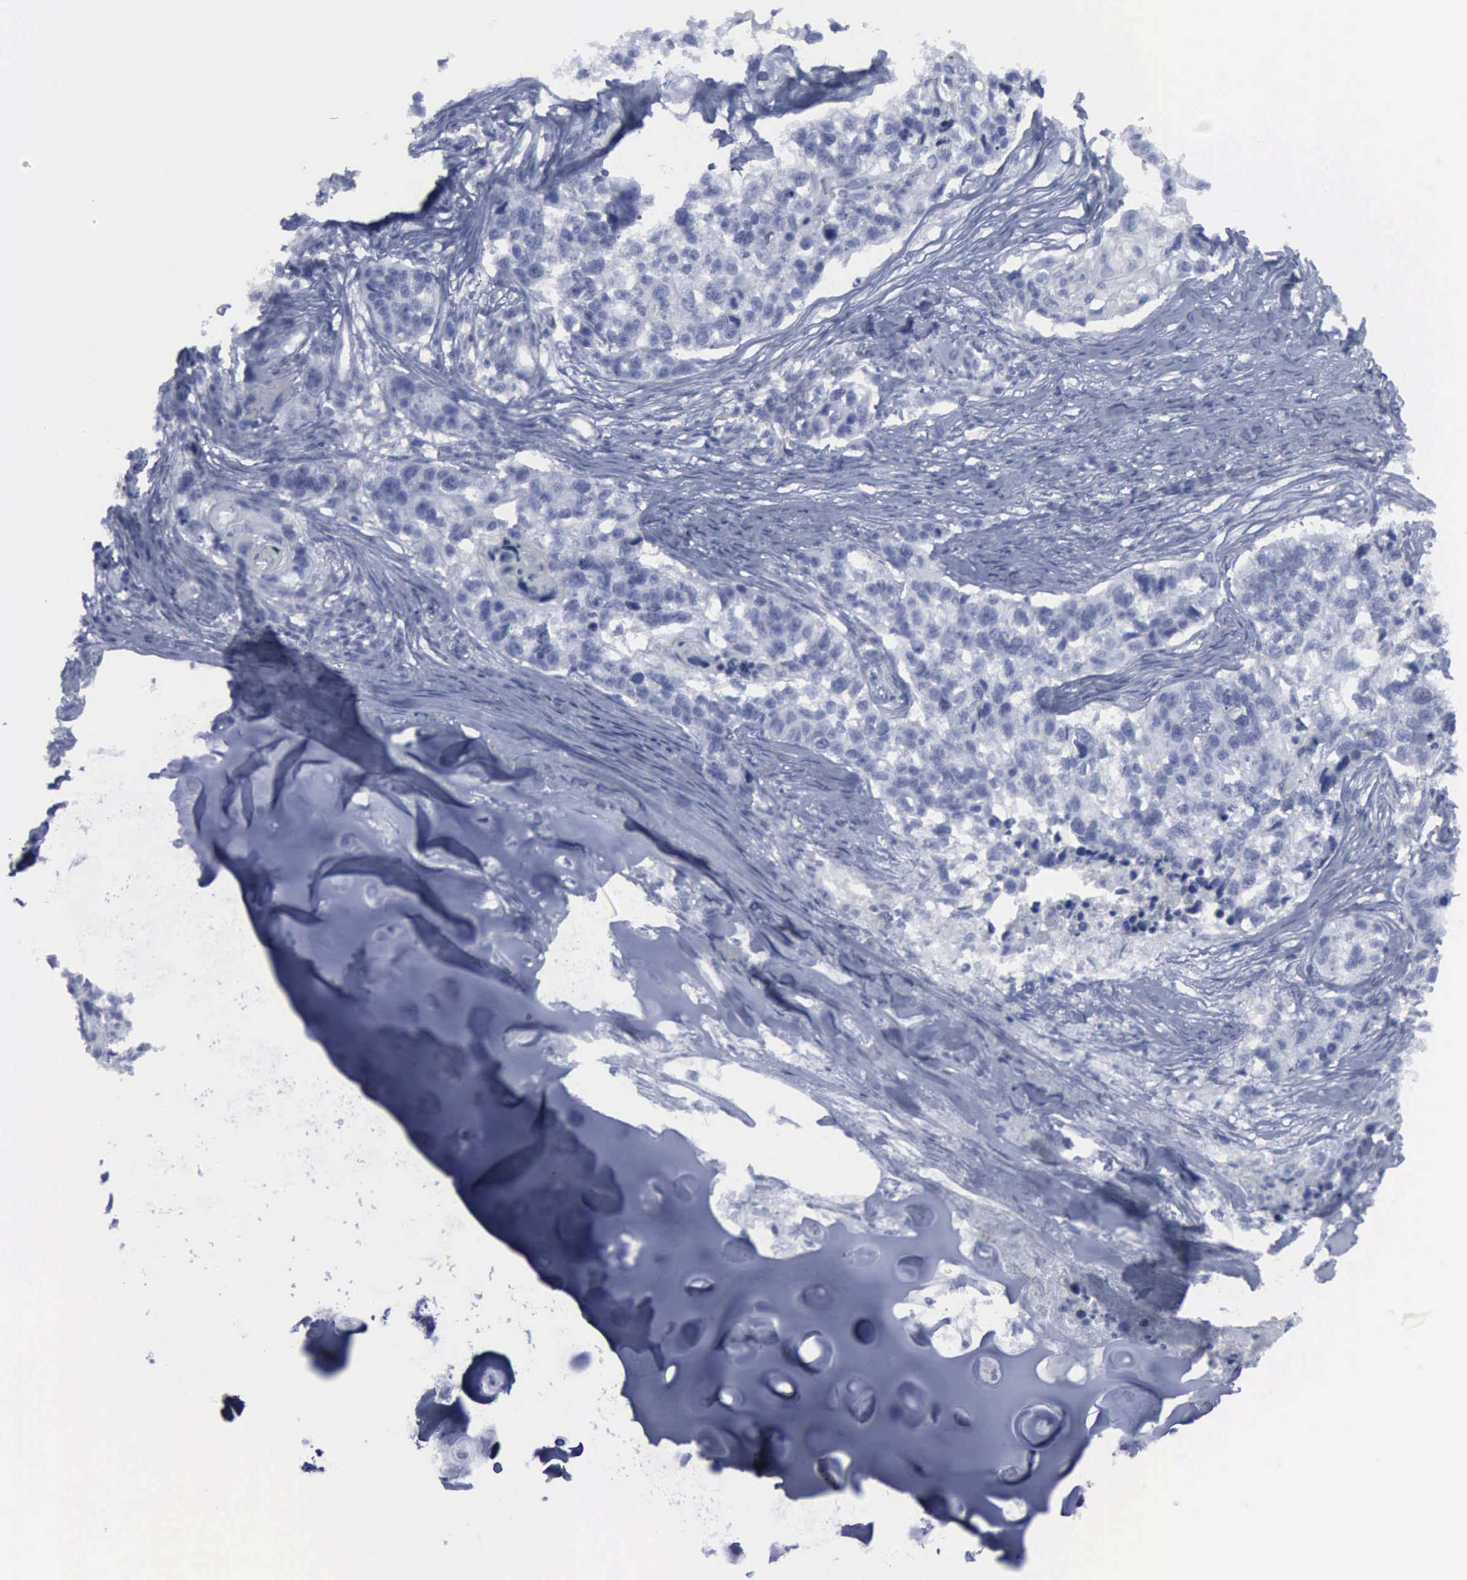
{"staining": {"intensity": "negative", "quantity": "none", "location": "none"}, "tissue": "lung cancer", "cell_type": "Tumor cells", "image_type": "cancer", "snomed": [{"axis": "morphology", "description": "Squamous cell carcinoma, NOS"}, {"axis": "topography", "description": "Lymph node"}, {"axis": "topography", "description": "Lung"}], "caption": "Immunohistochemistry photomicrograph of human lung cancer stained for a protein (brown), which shows no staining in tumor cells. (Stains: DAB (3,3'-diaminobenzidine) immunohistochemistry with hematoxylin counter stain, Microscopy: brightfield microscopy at high magnification).", "gene": "VCAM1", "patient": {"sex": "male", "age": 74}}